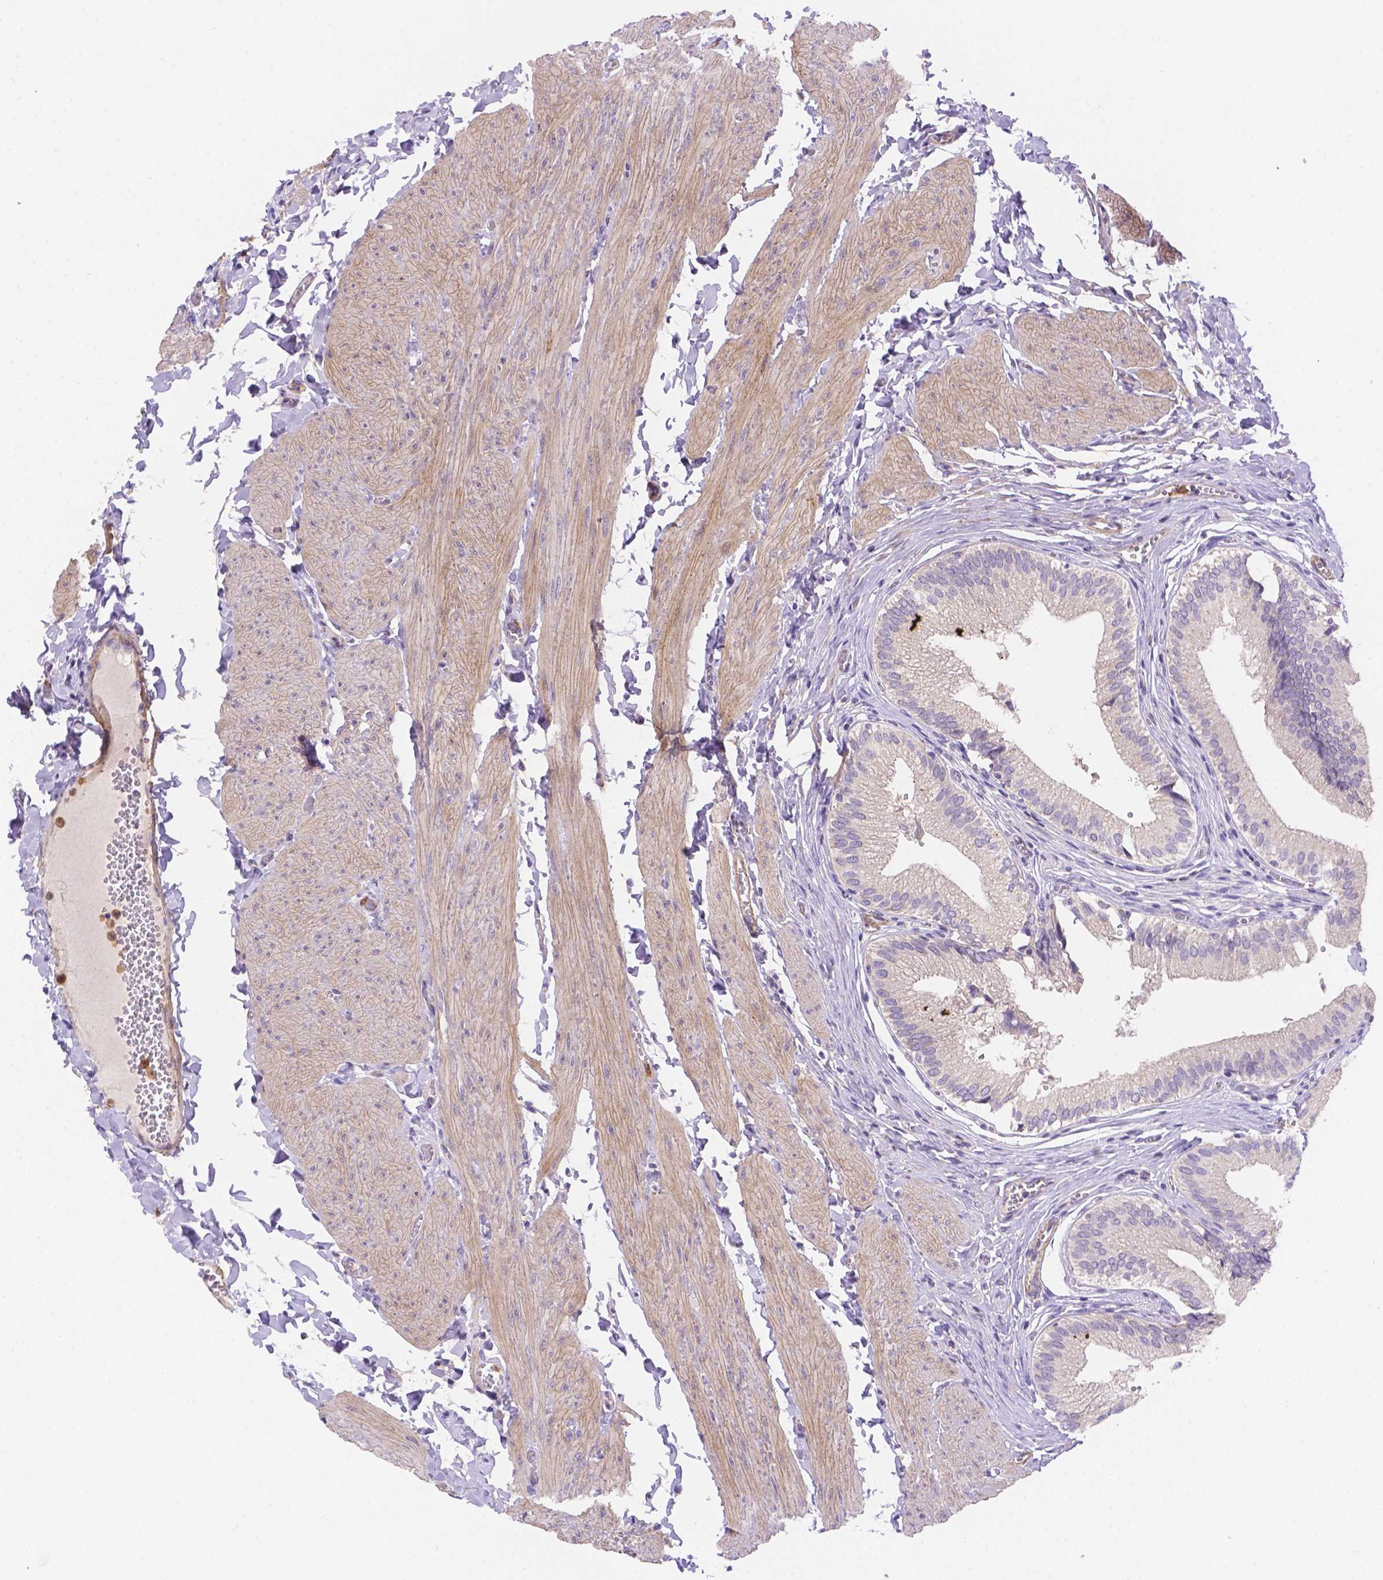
{"staining": {"intensity": "negative", "quantity": "none", "location": "none"}, "tissue": "gallbladder", "cell_type": "Glandular cells", "image_type": "normal", "snomed": [{"axis": "morphology", "description": "Normal tissue, NOS"}, {"axis": "topography", "description": "Gallbladder"}, {"axis": "topography", "description": "Peripheral nerve tissue"}], "caption": "Image shows no significant protein staining in glandular cells of normal gallbladder.", "gene": "NXPE2", "patient": {"sex": "male", "age": 17}}